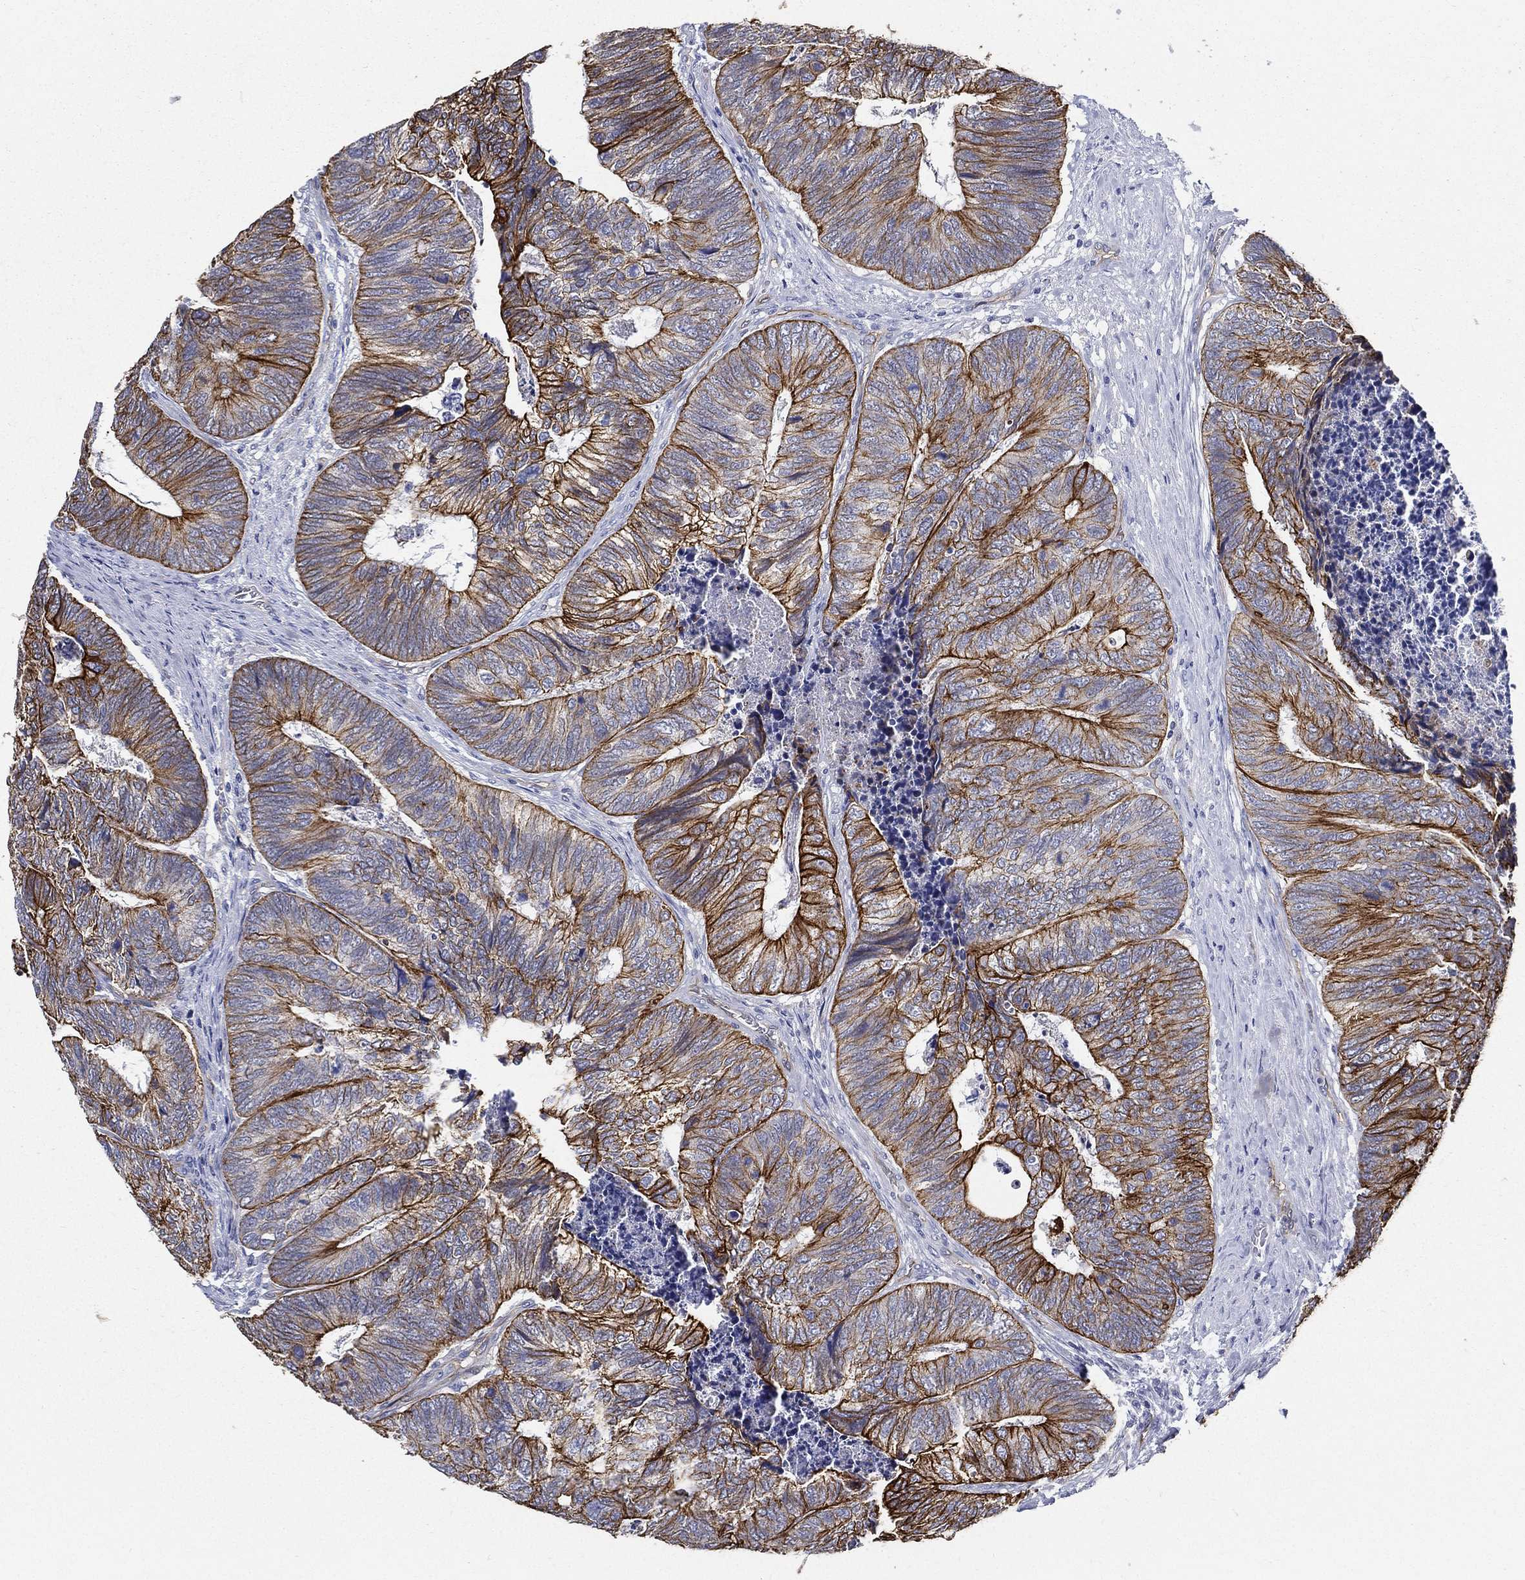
{"staining": {"intensity": "strong", "quantity": "25%-75%", "location": "cytoplasmic/membranous"}, "tissue": "colorectal cancer", "cell_type": "Tumor cells", "image_type": "cancer", "snomed": [{"axis": "morphology", "description": "Adenocarcinoma, NOS"}, {"axis": "topography", "description": "Colon"}], "caption": "A high amount of strong cytoplasmic/membranous expression is appreciated in approximately 25%-75% of tumor cells in colorectal cancer (adenocarcinoma) tissue.", "gene": "NEDD9", "patient": {"sex": "female", "age": 67}}